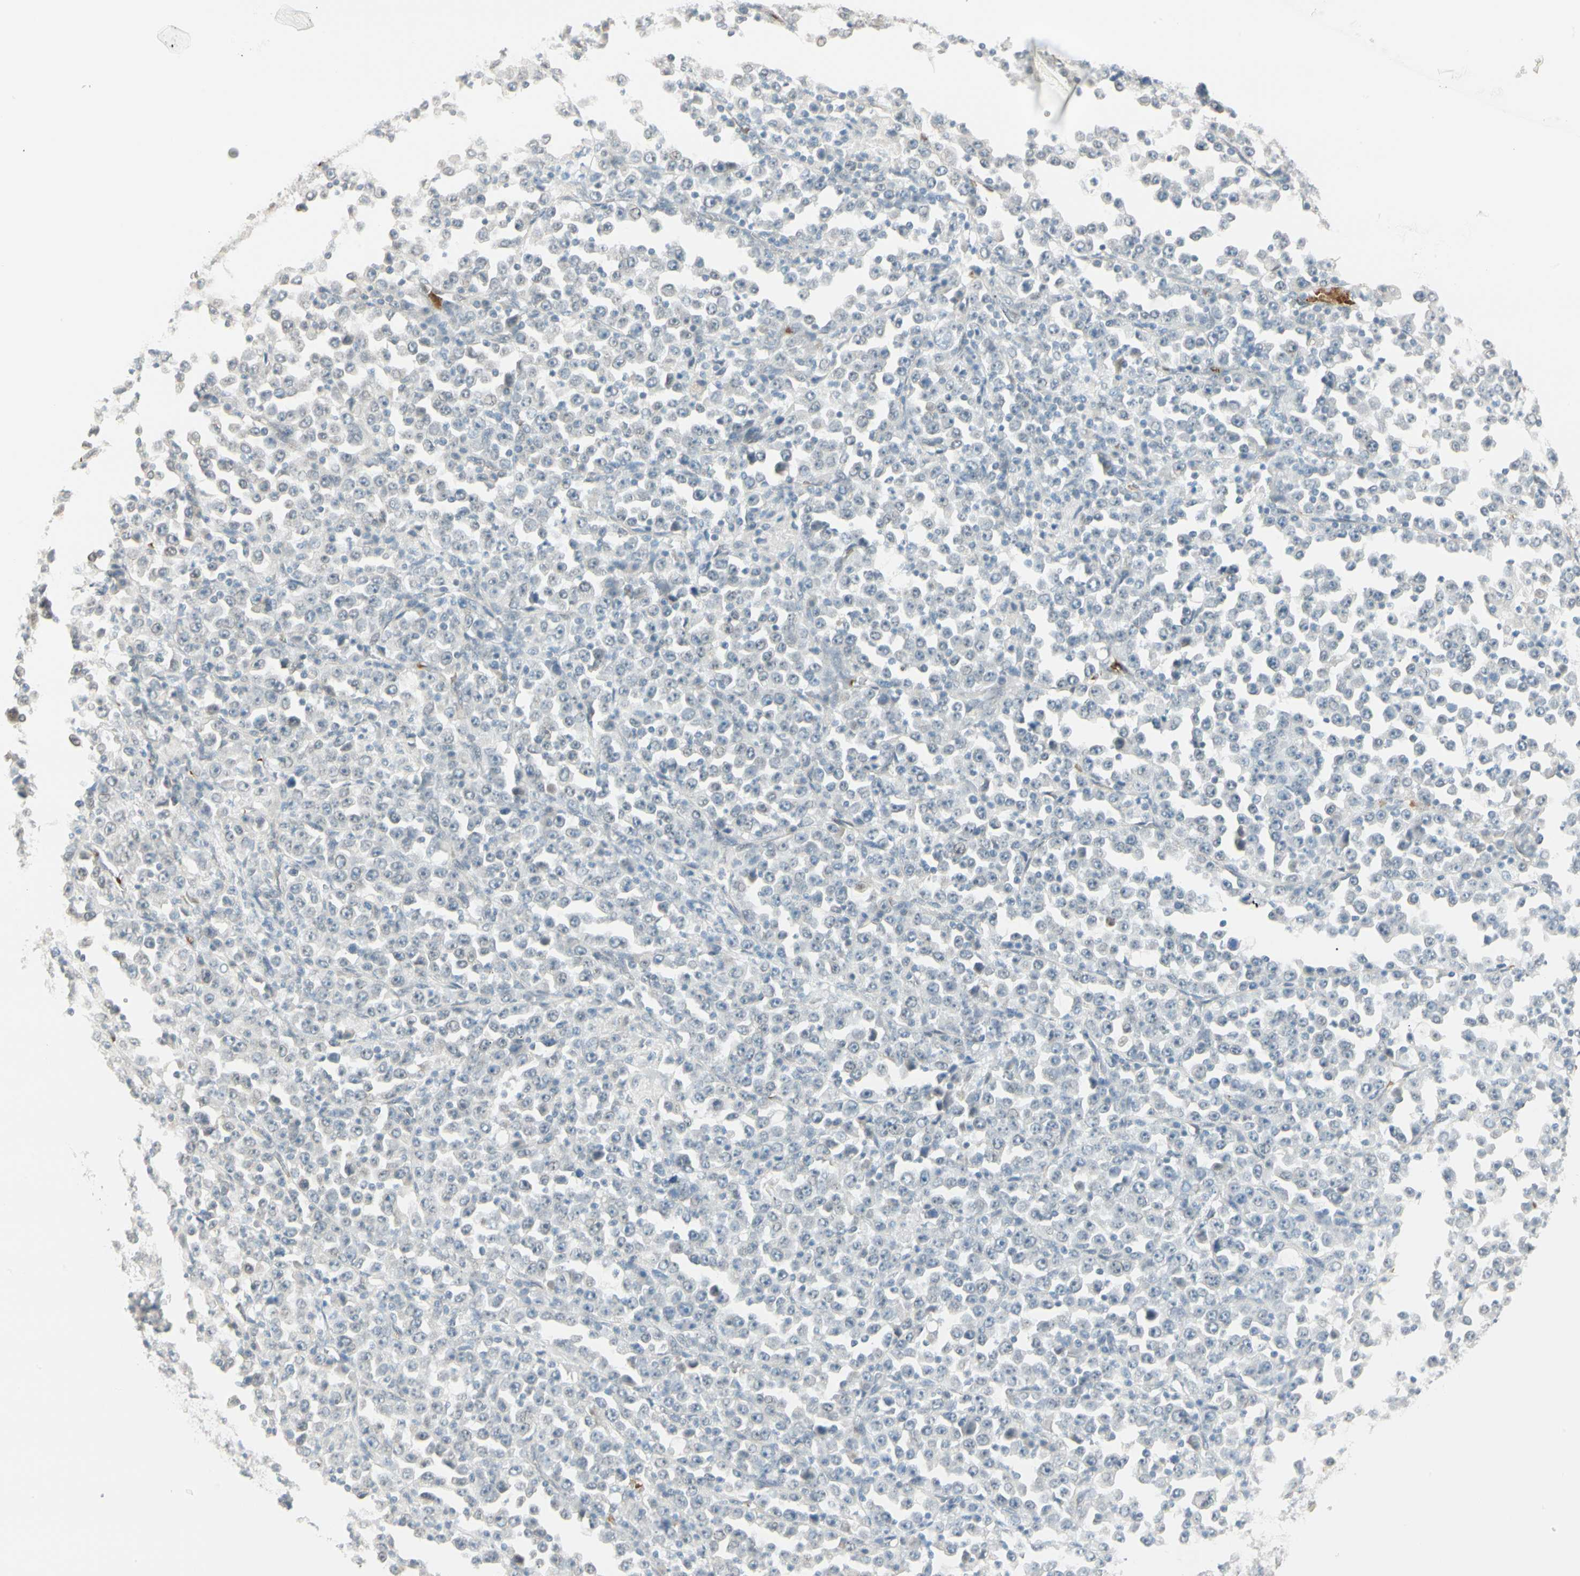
{"staining": {"intensity": "negative", "quantity": "none", "location": "none"}, "tissue": "stomach cancer", "cell_type": "Tumor cells", "image_type": "cancer", "snomed": [{"axis": "morphology", "description": "Normal tissue, NOS"}, {"axis": "morphology", "description": "Adenocarcinoma, NOS"}, {"axis": "topography", "description": "Stomach, upper"}, {"axis": "topography", "description": "Stomach"}], "caption": "Human stomach adenocarcinoma stained for a protein using immunohistochemistry (IHC) shows no positivity in tumor cells.", "gene": "BCAN", "patient": {"sex": "male", "age": 59}}